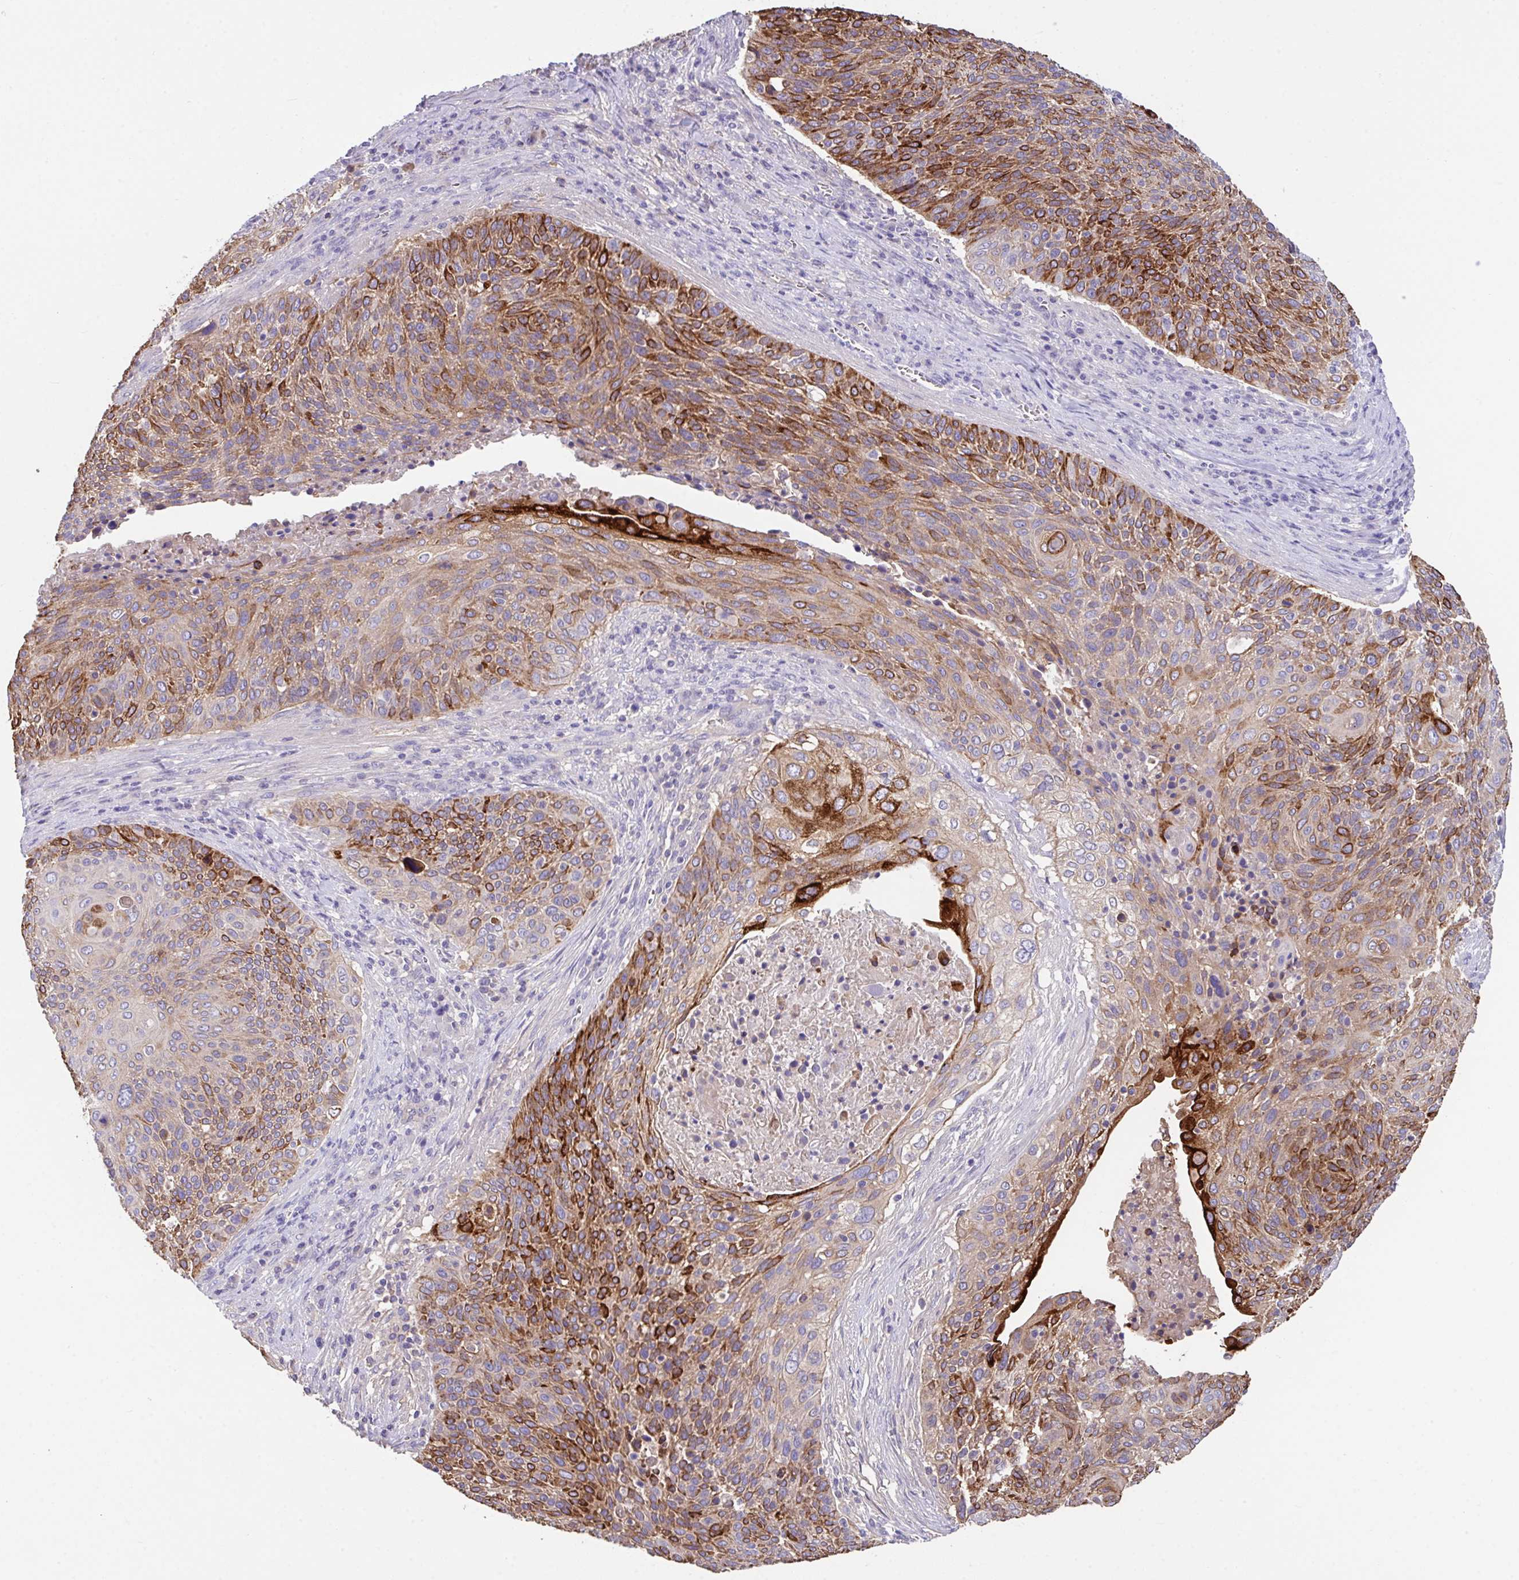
{"staining": {"intensity": "strong", "quantity": ">75%", "location": "cytoplasmic/membranous"}, "tissue": "cervical cancer", "cell_type": "Tumor cells", "image_type": "cancer", "snomed": [{"axis": "morphology", "description": "Squamous cell carcinoma, NOS"}, {"axis": "topography", "description": "Cervix"}], "caption": "A histopathology image of human cervical cancer (squamous cell carcinoma) stained for a protein displays strong cytoplasmic/membranous brown staining in tumor cells.", "gene": "ZNF813", "patient": {"sex": "female", "age": 31}}